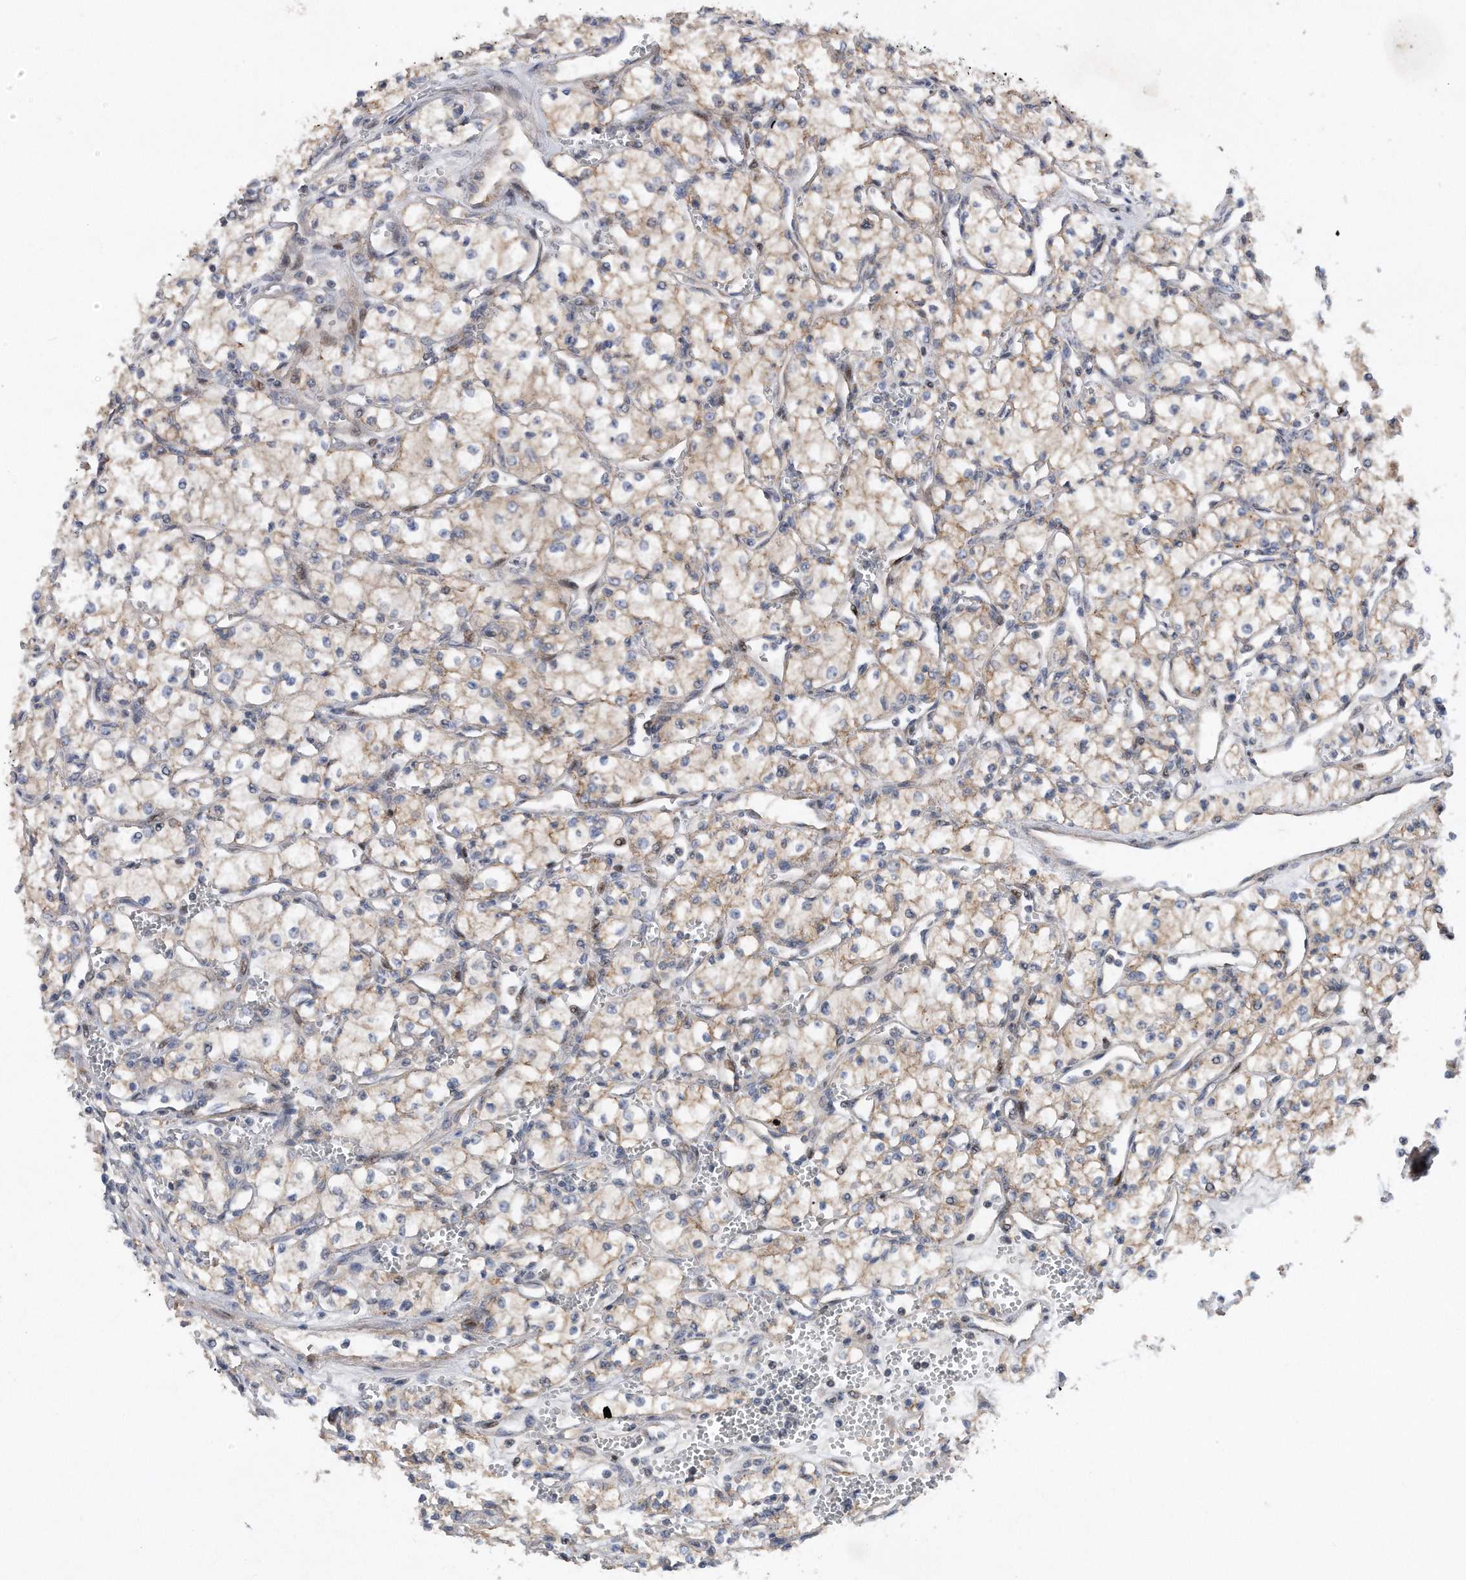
{"staining": {"intensity": "negative", "quantity": "none", "location": "none"}, "tissue": "renal cancer", "cell_type": "Tumor cells", "image_type": "cancer", "snomed": [{"axis": "morphology", "description": "Adenocarcinoma, NOS"}, {"axis": "topography", "description": "Kidney"}], "caption": "The immunohistochemistry photomicrograph has no significant staining in tumor cells of renal cancer (adenocarcinoma) tissue. (Brightfield microscopy of DAB immunohistochemistry at high magnification).", "gene": "CDH12", "patient": {"sex": "male", "age": 59}}